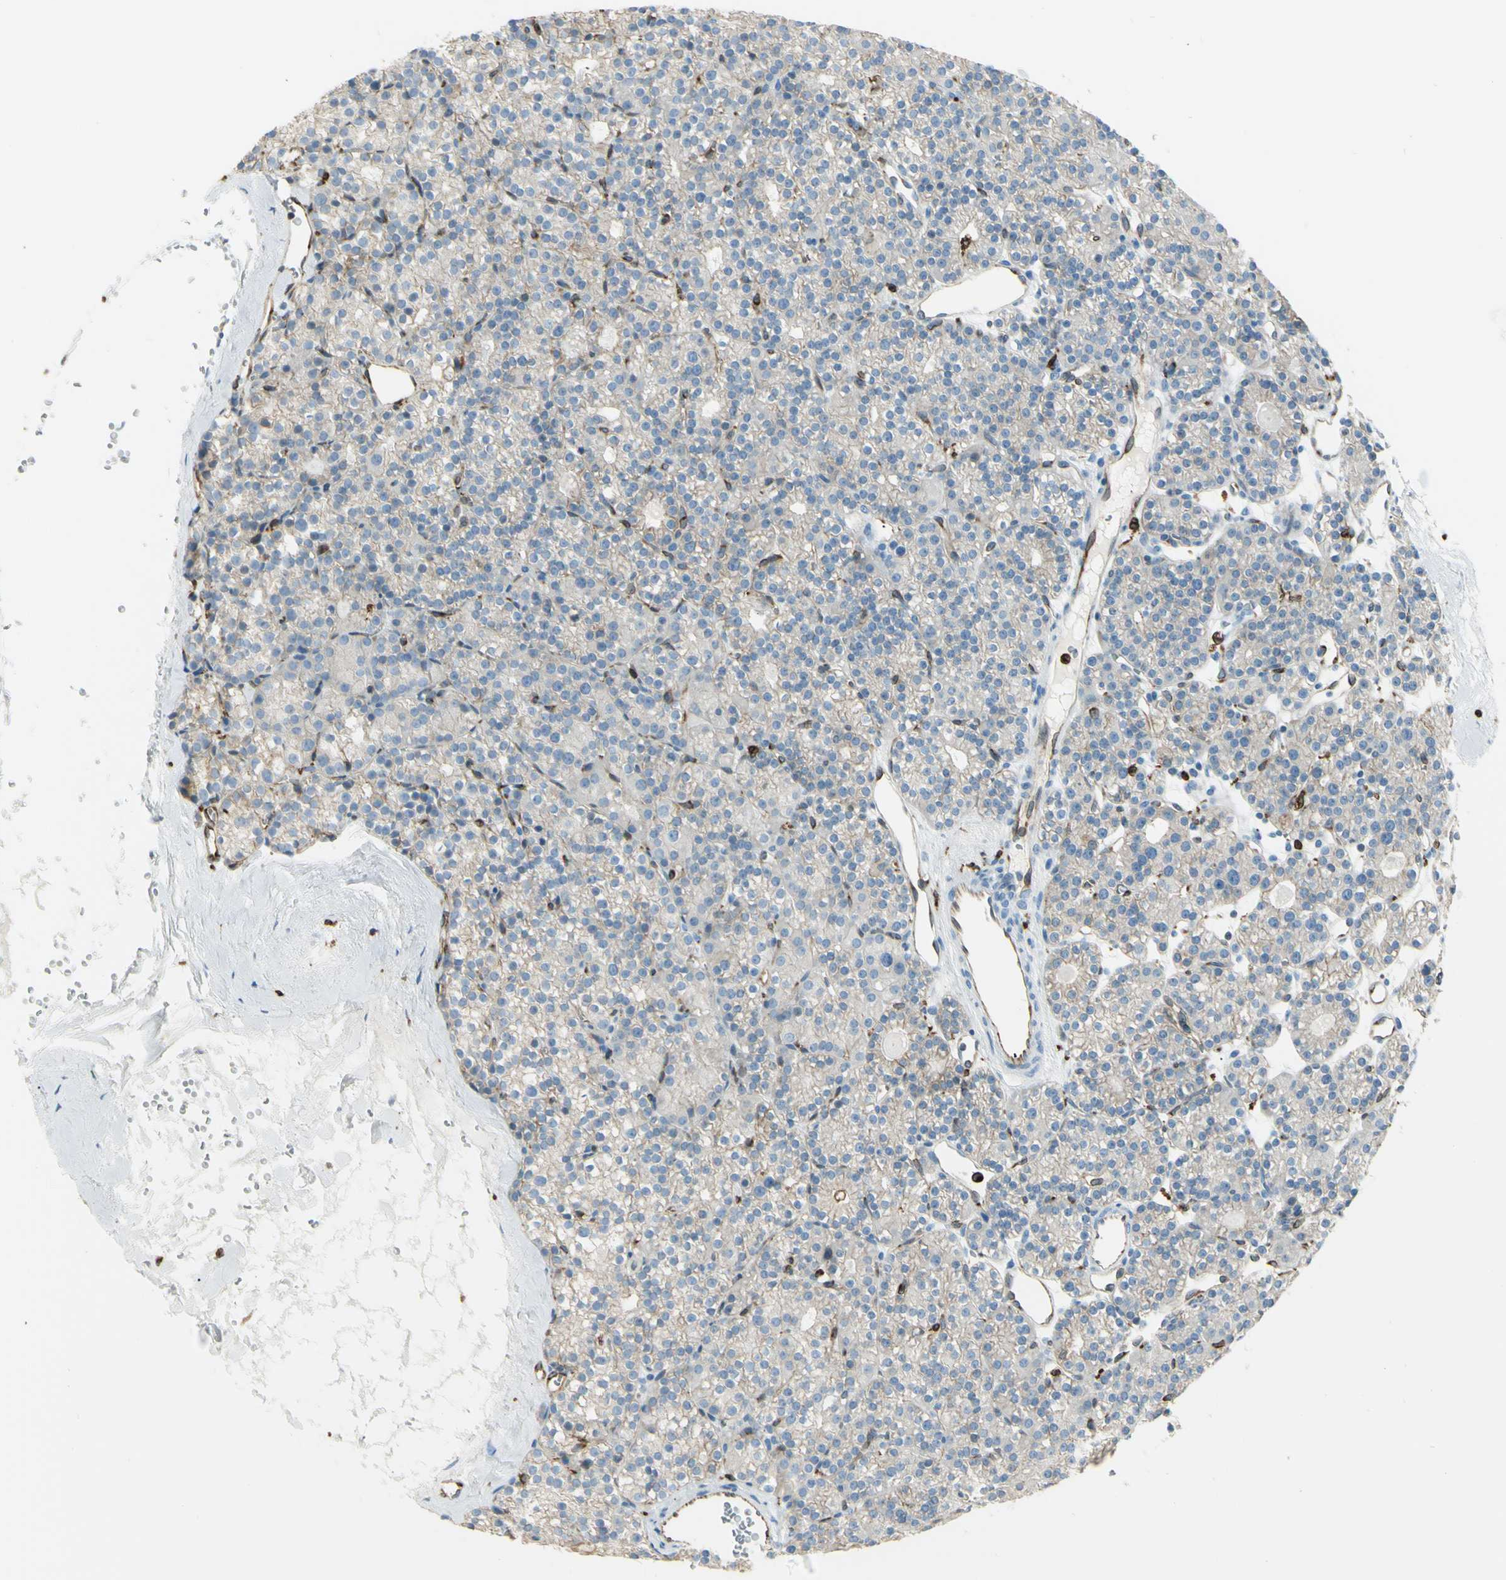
{"staining": {"intensity": "weak", "quantity": ">75%", "location": "cytoplasmic/membranous"}, "tissue": "parathyroid gland", "cell_type": "Glandular cells", "image_type": "normal", "snomed": [{"axis": "morphology", "description": "Normal tissue, NOS"}, {"axis": "topography", "description": "Parathyroid gland"}], "caption": "Glandular cells demonstrate low levels of weak cytoplasmic/membranous staining in about >75% of cells in benign parathyroid gland. (IHC, brightfield microscopy, high magnification).", "gene": "CD74", "patient": {"sex": "female", "age": 64}}